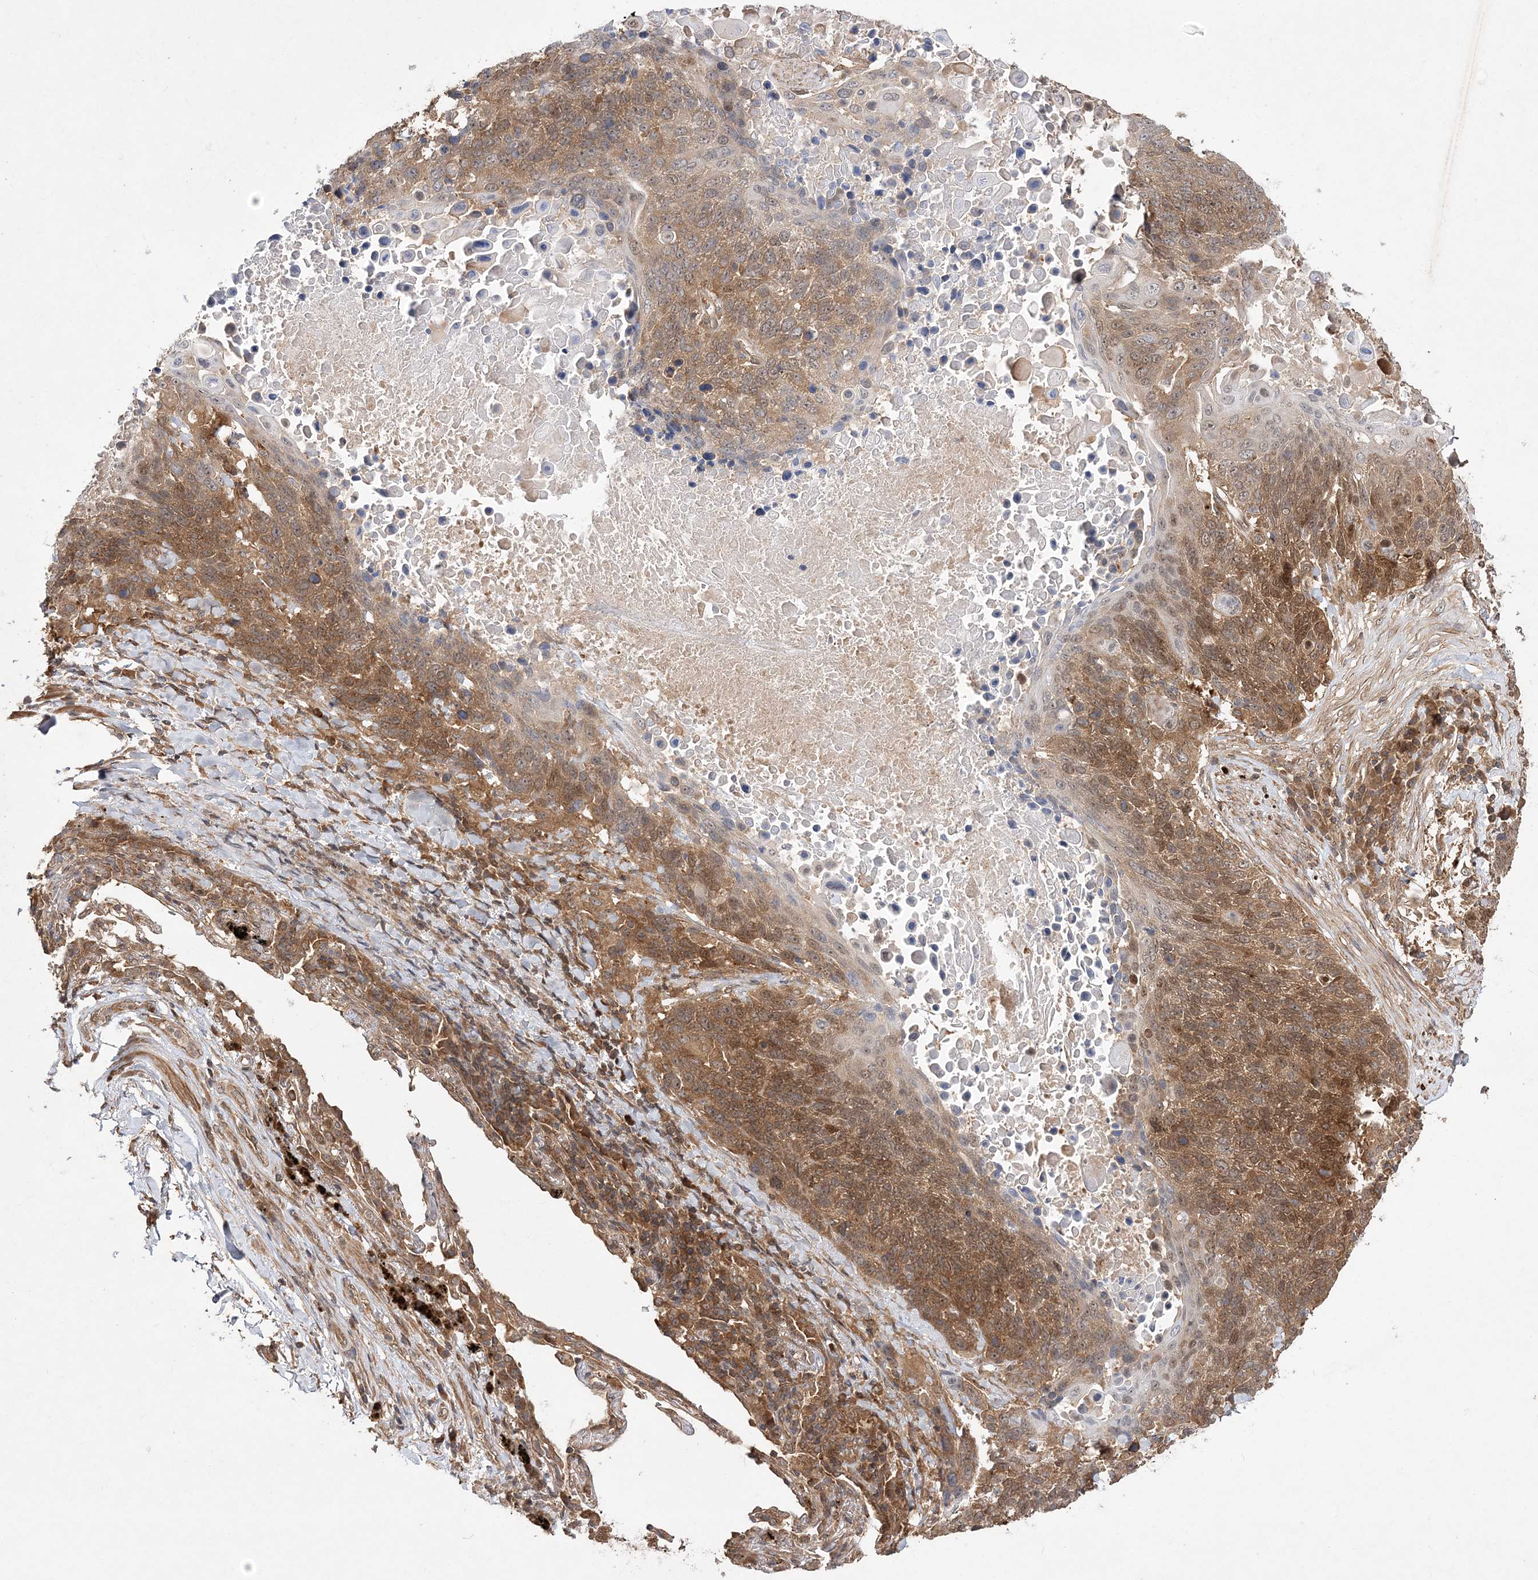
{"staining": {"intensity": "moderate", "quantity": ">75%", "location": "cytoplasmic/membranous"}, "tissue": "lung cancer", "cell_type": "Tumor cells", "image_type": "cancer", "snomed": [{"axis": "morphology", "description": "Squamous cell carcinoma, NOS"}, {"axis": "topography", "description": "Lung"}], "caption": "Protein analysis of squamous cell carcinoma (lung) tissue shows moderate cytoplasmic/membranous expression in approximately >75% of tumor cells.", "gene": "TMEM9B", "patient": {"sex": "male", "age": 66}}